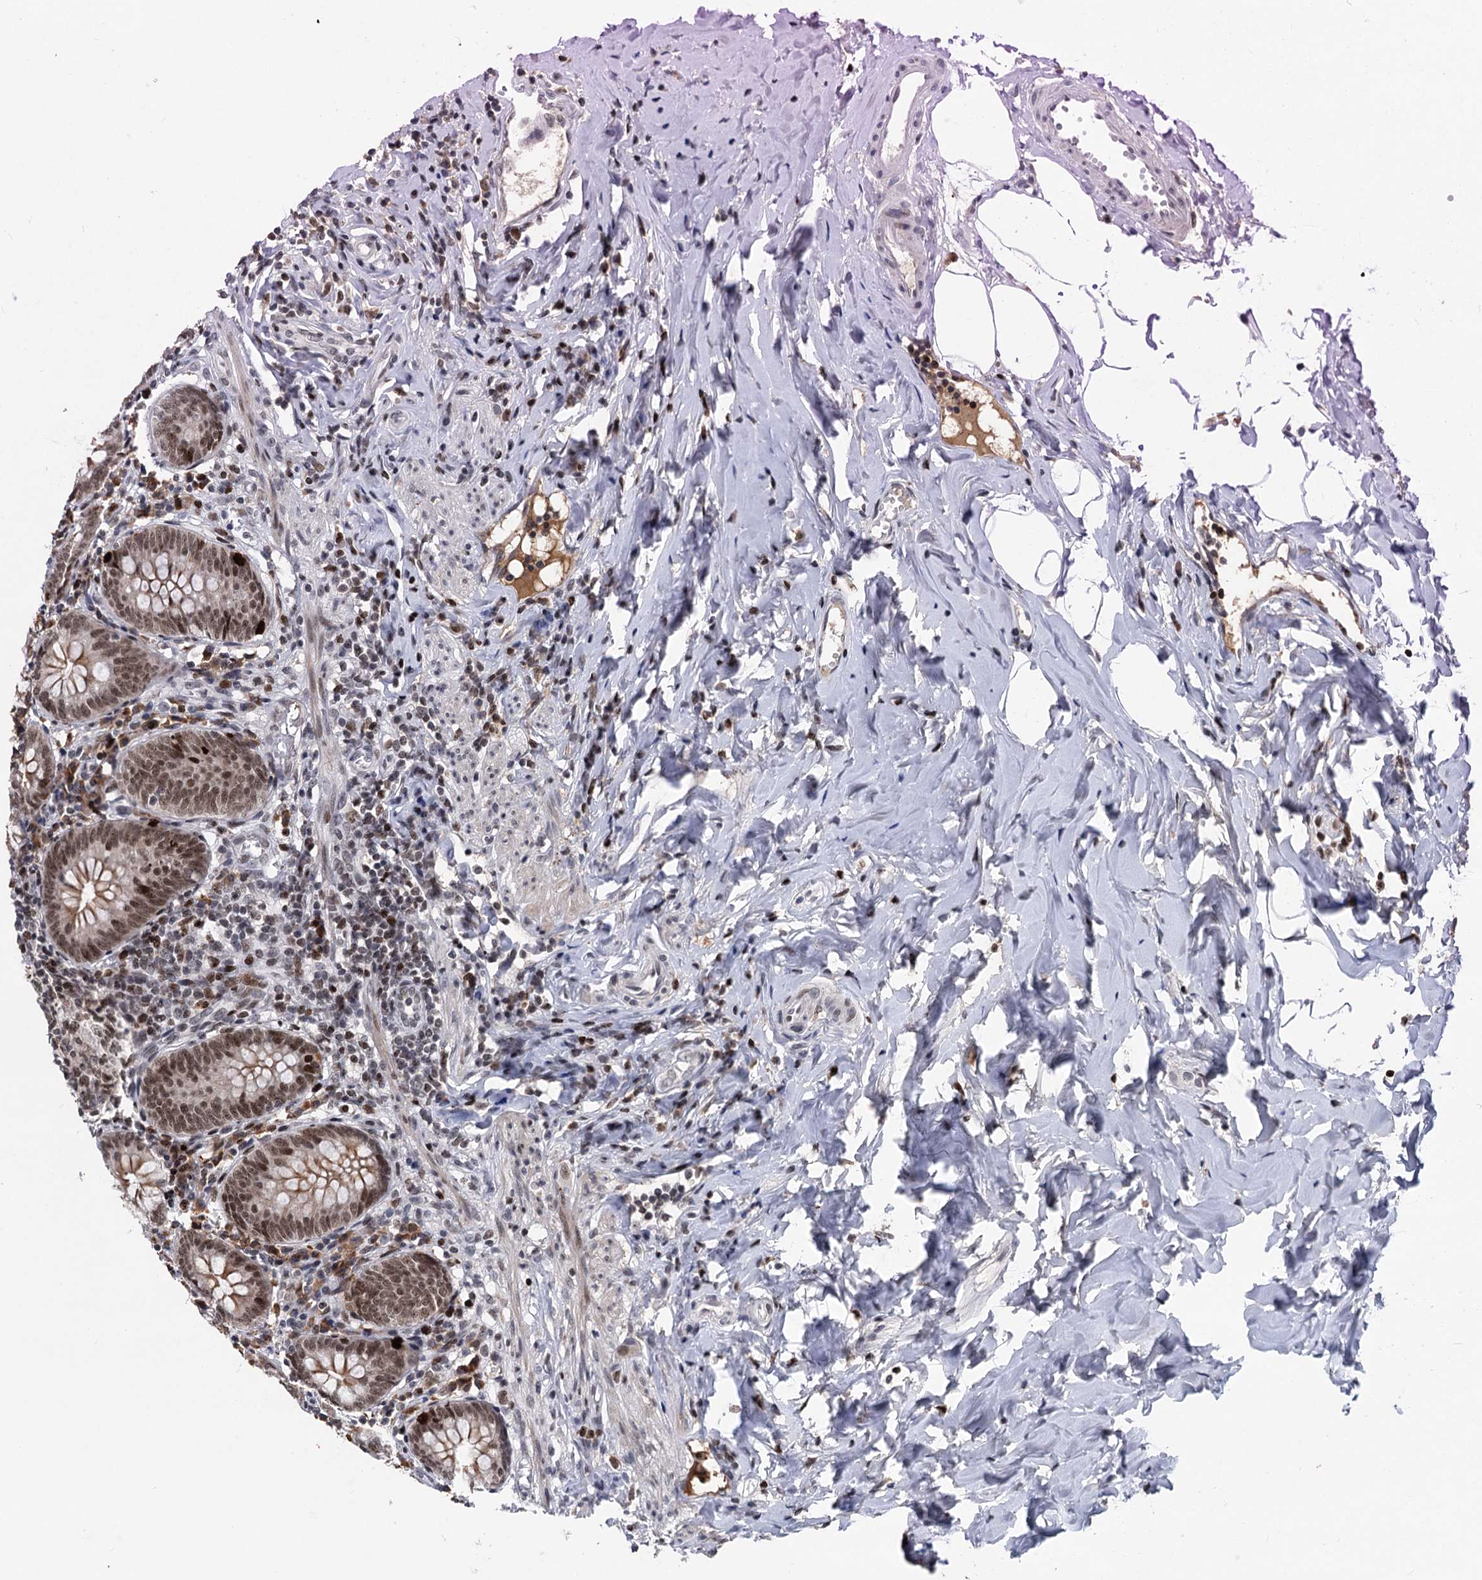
{"staining": {"intensity": "moderate", "quantity": "25%-75%", "location": "nuclear"}, "tissue": "appendix", "cell_type": "Glandular cells", "image_type": "normal", "snomed": [{"axis": "morphology", "description": "Normal tissue, NOS"}, {"axis": "topography", "description": "Appendix"}], "caption": "This is an image of immunohistochemistry (IHC) staining of normal appendix, which shows moderate expression in the nuclear of glandular cells.", "gene": "ZCCHC10", "patient": {"sex": "female", "age": 54}}